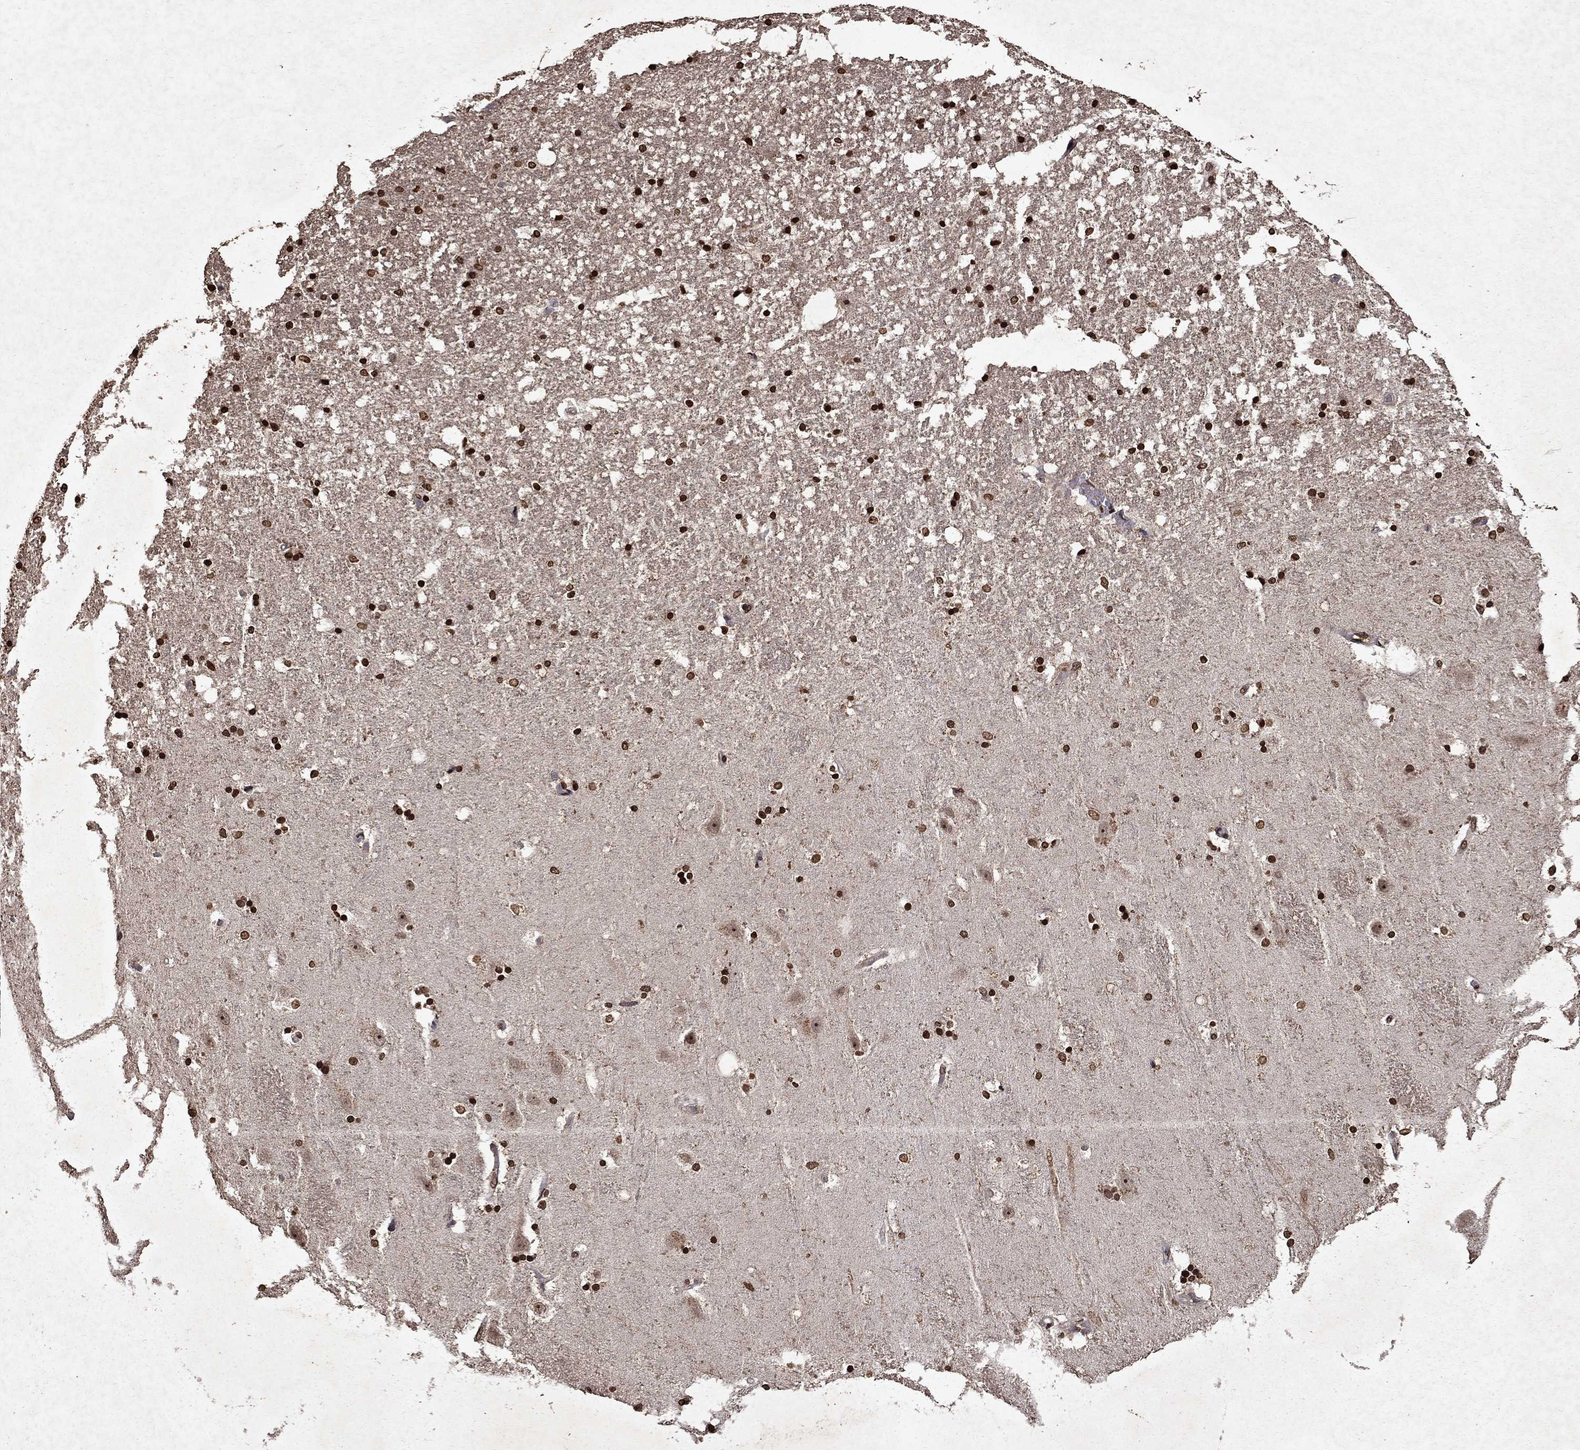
{"staining": {"intensity": "strong", "quantity": ">75%", "location": "nuclear"}, "tissue": "hippocampus", "cell_type": "Glial cells", "image_type": "normal", "snomed": [{"axis": "morphology", "description": "Normal tissue, NOS"}, {"axis": "topography", "description": "Hippocampus"}], "caption": "IHC micrograph of unremarkable hippocampus stained for a protein (brown), which demonstrates high levels of strong nuclear expression in about >75% of glial cells.", "gene": "PIN4", "patient": {"sex": "male", "age": 49}}